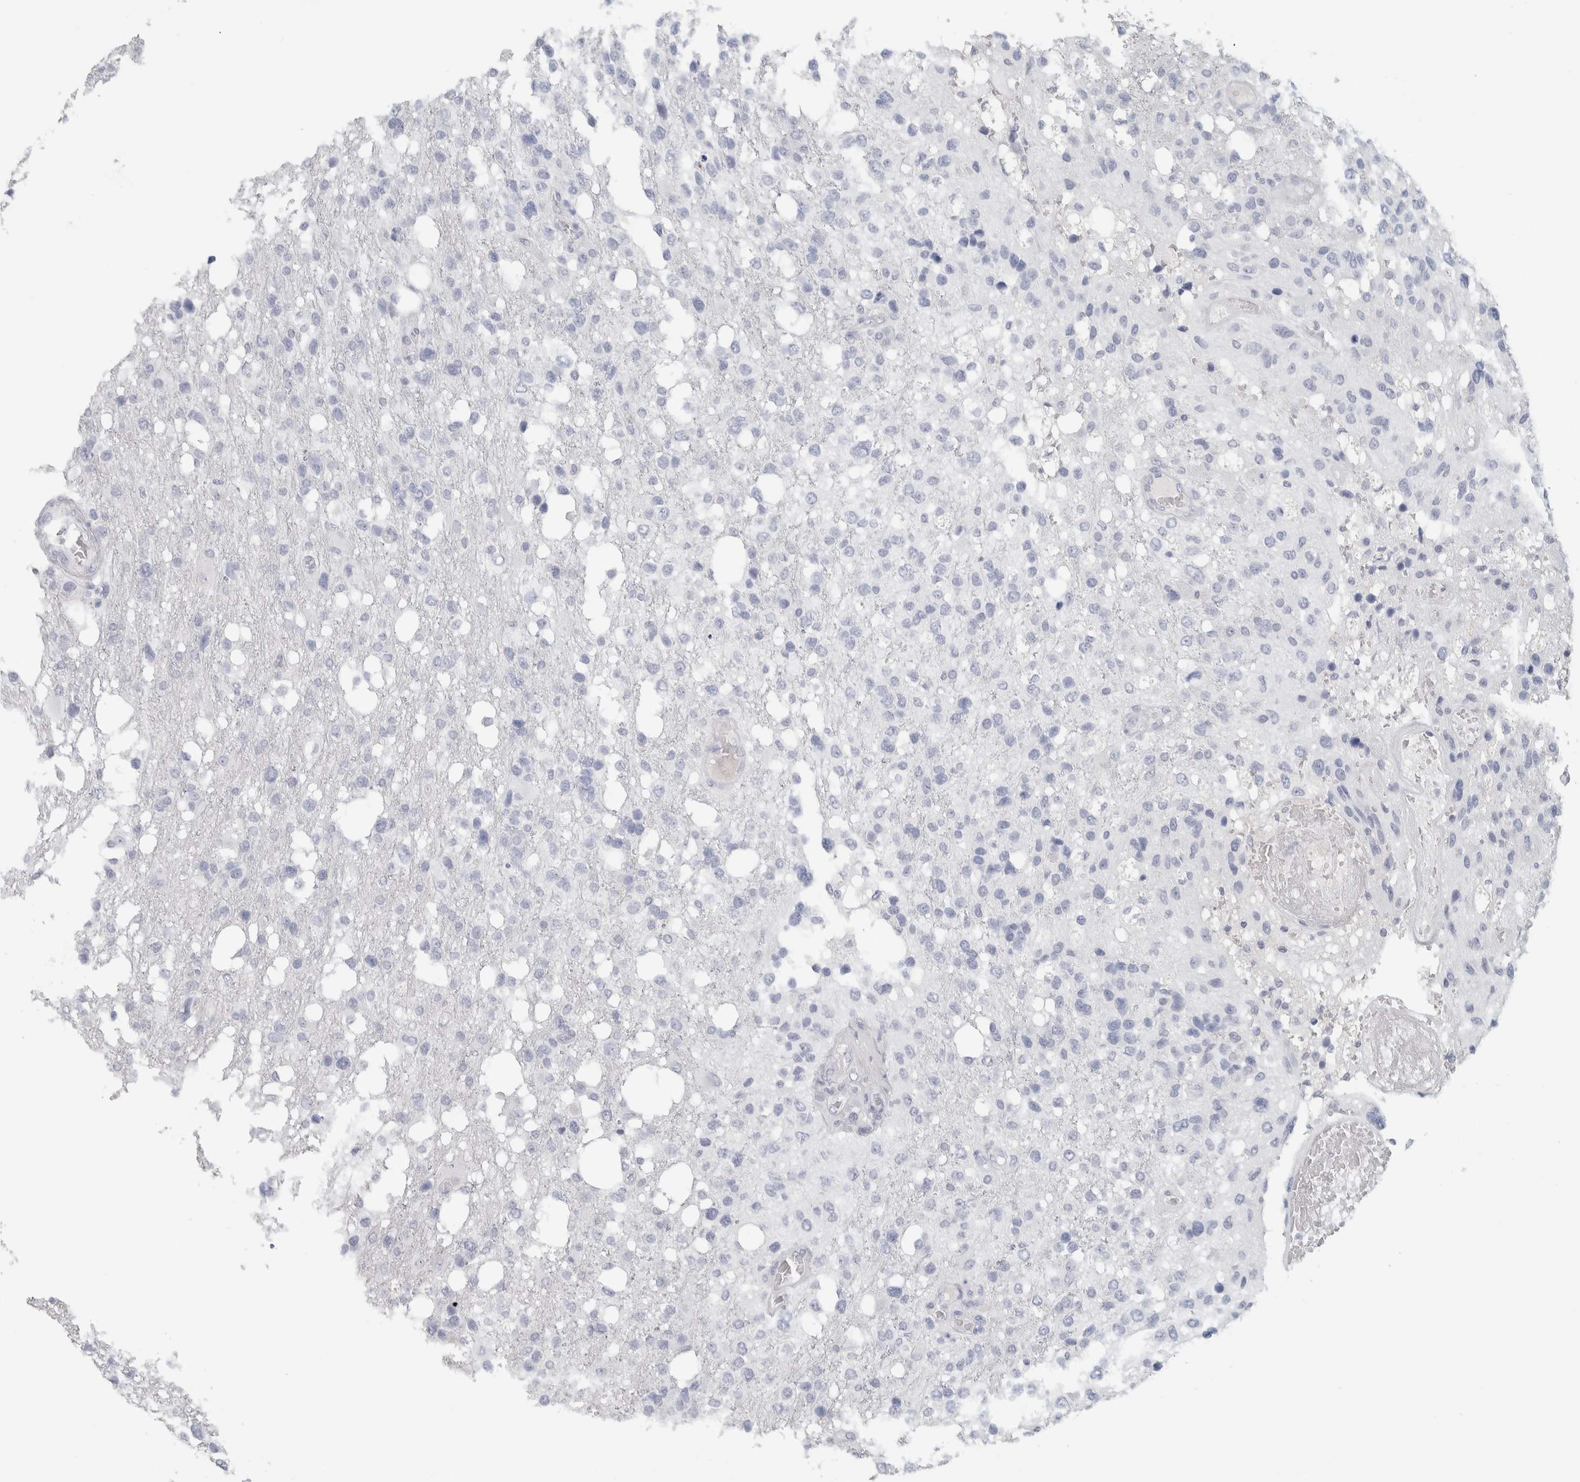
{"staining": {"intensity": "negative", "quantity": "none", "location": "none"}, "tissue": "glioma", "cell_type": "Tumor cells", "image_type": "cancer", "snomed": [{"axis": "morphology", "description": "Glioma, malignant, High grade"}, {"axis": "topography", "description": "Brain"}], "caption": "Tumor cells are negative for brown protein staining in malignant high-grade glioma.", "gene": "IL6", "patient": {"sex": "female", "age": 58}}